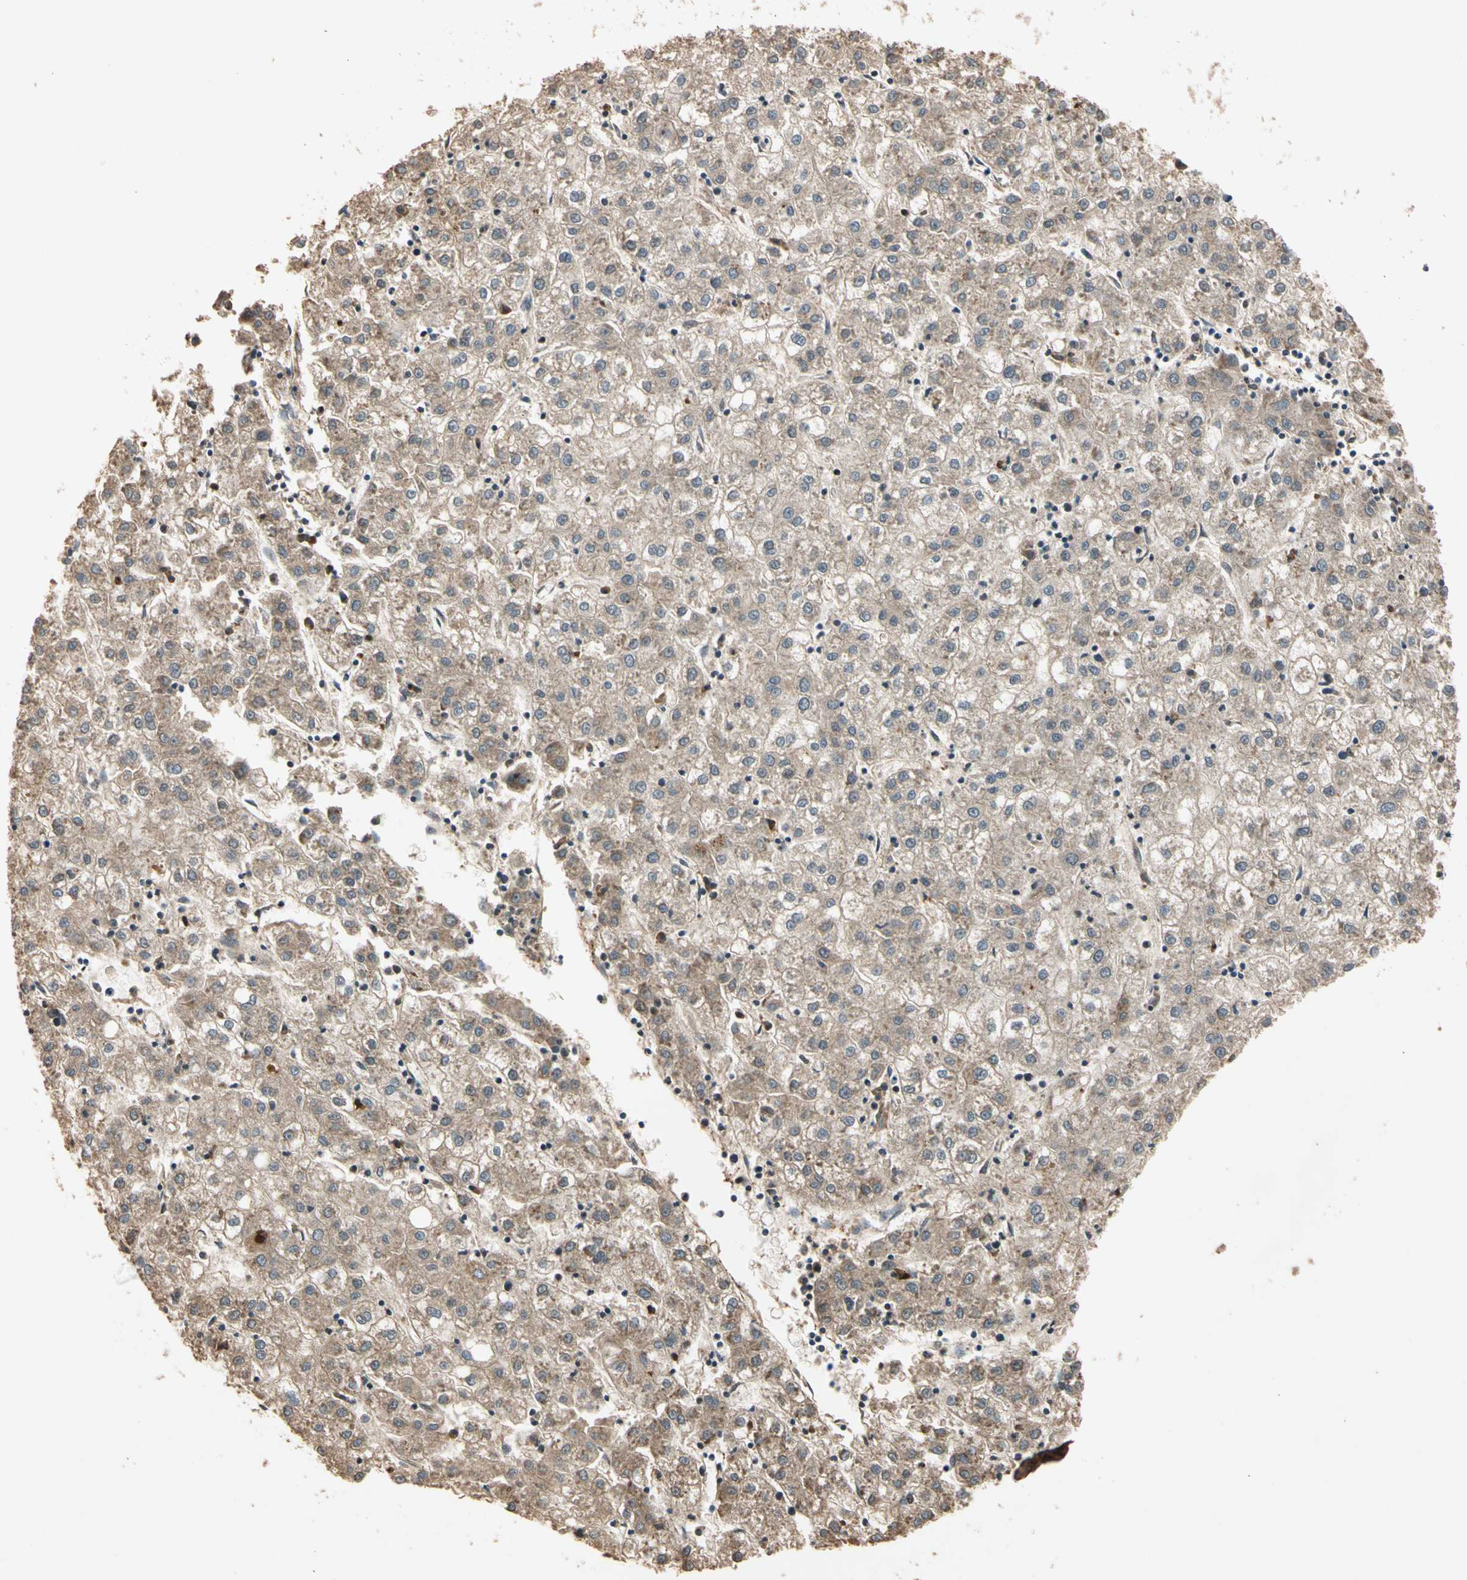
{"staining": {"intensity": "weak", "quantity": ">75%", "location": "cytoplasmic/membranous"}, "tissue": "liver cancer", "cell_type": "Tumor cells", "image_type": "cancer", "snomed": [{"axis": "morphology", "description": "Carcinoma, Hepatocellular, NOS"}, {"axis": "topography", "description": "Liver"}], "caption": "Brown immunohistochemical staining in hepatocellular carcinoma (liver) shows weak cytoplasmic/membranous expression in about >75% of tumor cells. (Stains: DAB in brown, nuclei in blue, Microscopy: brightfield microscopy at high magnification).", "gene": "MGRN1", "patient": {"sex": "male", "age": 72}}